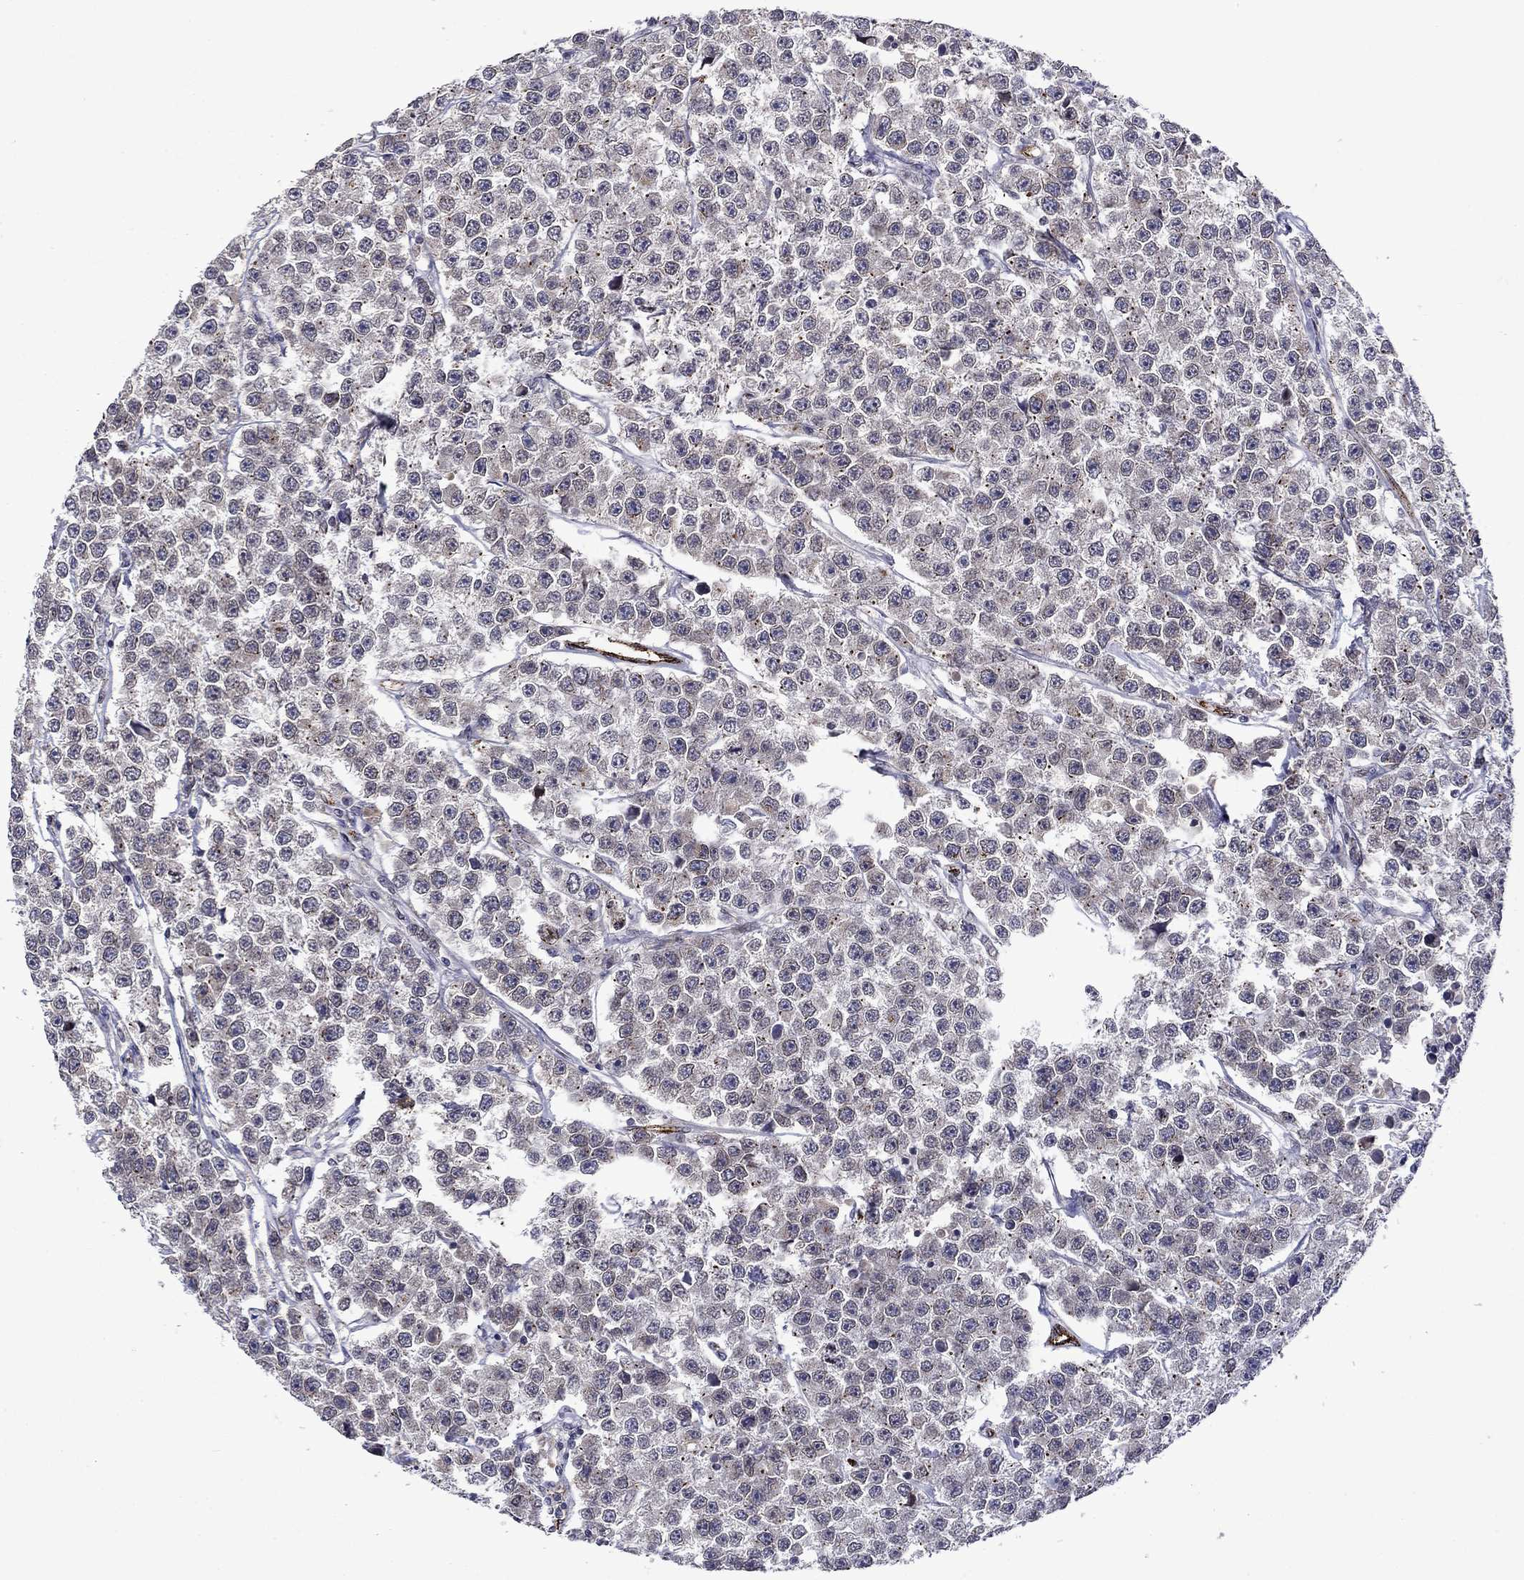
{"staining": {"intensity": "negative", "quantity": "none", "location": "none"}, "tissue": "testis cancer", "cell_type": "Tumor cells", "image_type": "cancer", "snomed": [{"axis": "morphology", "description": "Seminoma, NOS"}, {"axis": "topography", "description": "Testis"}], "caption": "Testis cancer was stained to show a protein in brown. There is no significant staining in tumor cells.", "gene": "SLITRK1", "patient": {"sex": "male", "age": 59}}